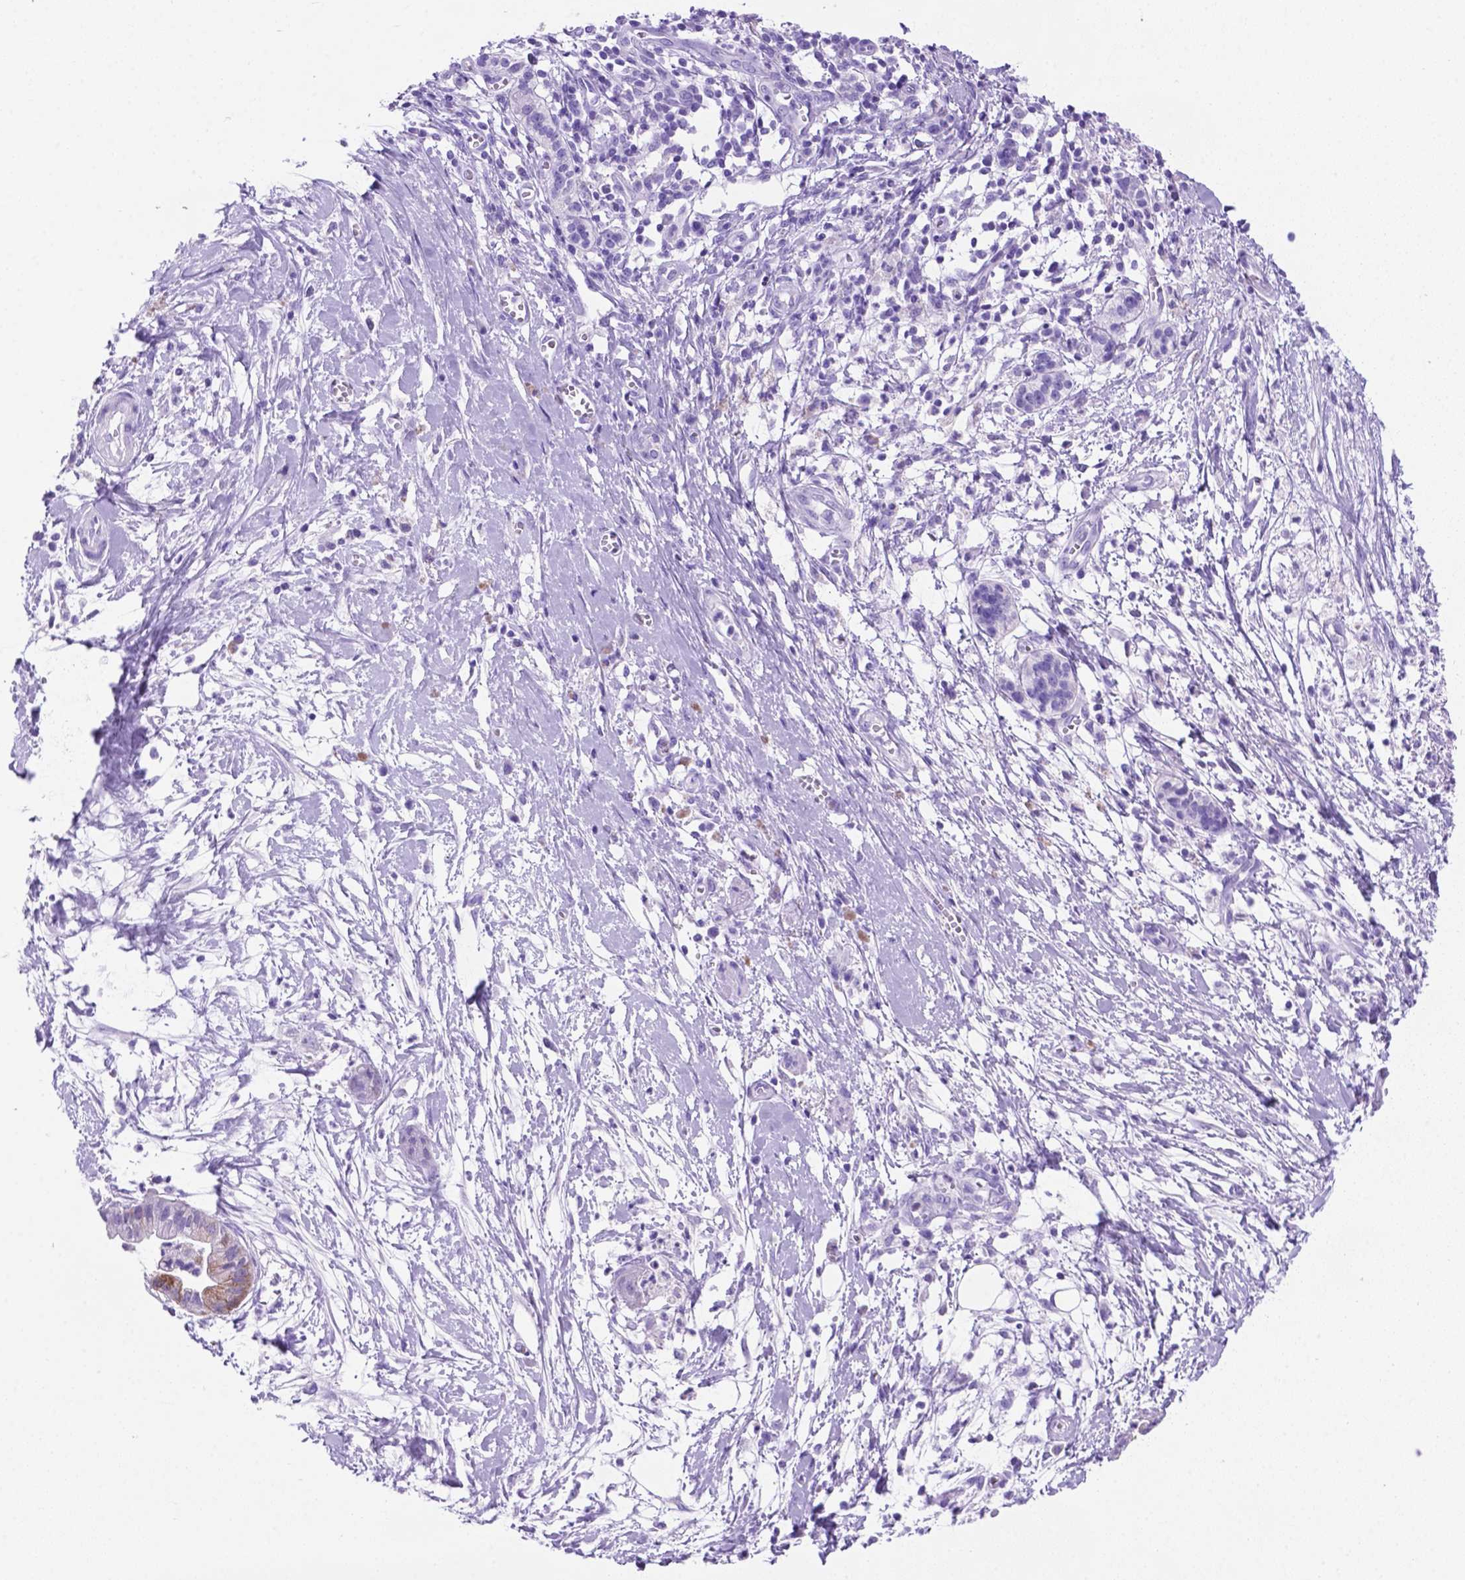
{"staining": {"intensity": "negative", "quantity": "none", "location": "none"}, "tissue": "pancreatic cancer", "cell_type": "Tumor cells", "image_type": "cancer", "snomed": [{"axis": "morphology", "description": "Normal tissue, NOS"}, {"axis": "morphology", "description": "Adenocarcinoma, NOS"}, {"axis": "topography", "description": "Lymph node"}, {"axis": "topography", "description": "Pancreas"}], "caption": "Immunohistochemical staining of human pancreatic cancer exhibits no significant positivity in tumor cells.", "gene": "C17orf107", "patient": {"sex": "female", "age": 58}}